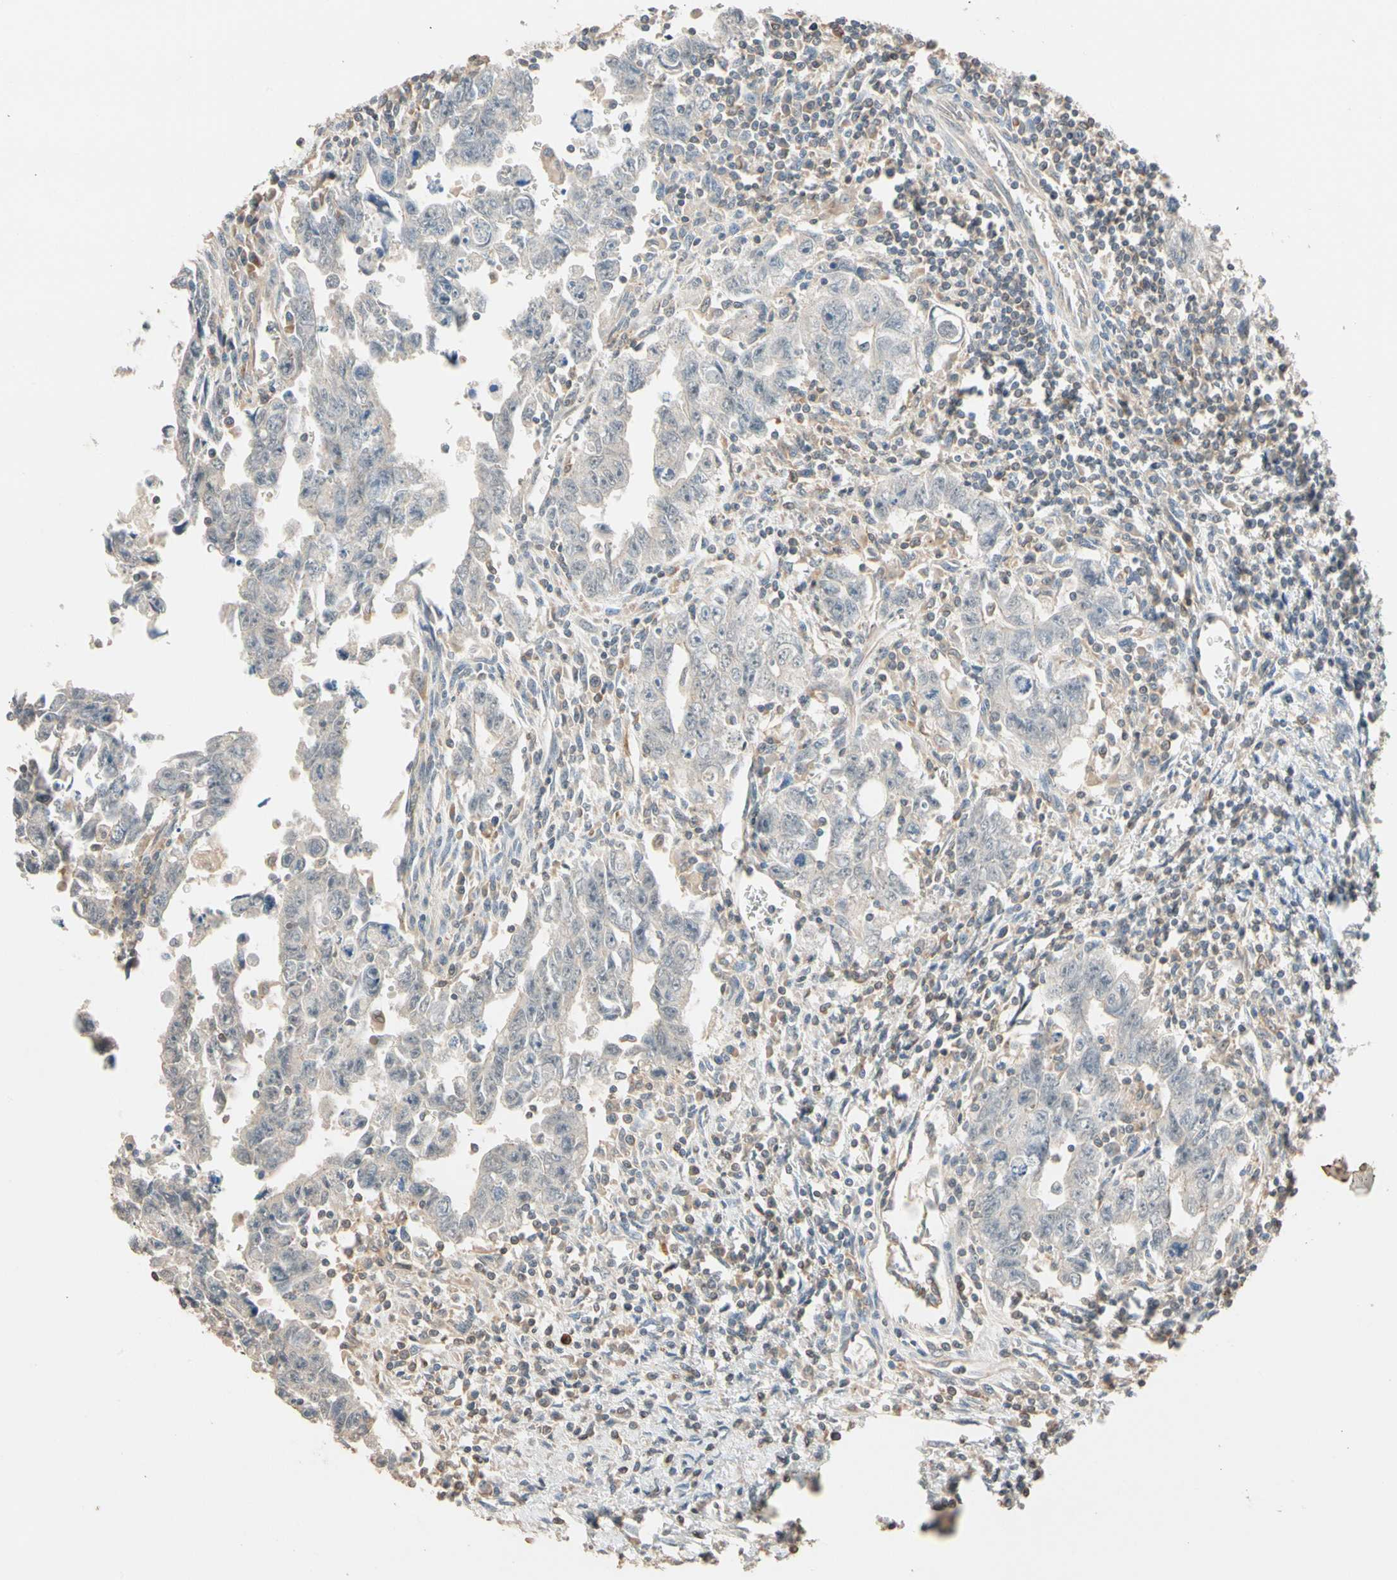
{"staining": {"intensity": "negative", "quantity": "none", "location": "none"}, "tissue": "testis cancer", "cell_type": "Tumor cells", "image_type": "cancer", "snomed": [{"axis": "morphology", "description": "Carcinoma, Embryonal, NOS"}, {"axis": "topography", "description": "Testis"}], "caption": "High magnification brightfield microscopy of testis cancer (embryonal carcinoma) stained with DAB (brown) and counterstained with hematoxylin (blue): tumor cells show no significant staining.", "gene": "MAP3K7", "patient": {"sex": "male", "age": 28}}